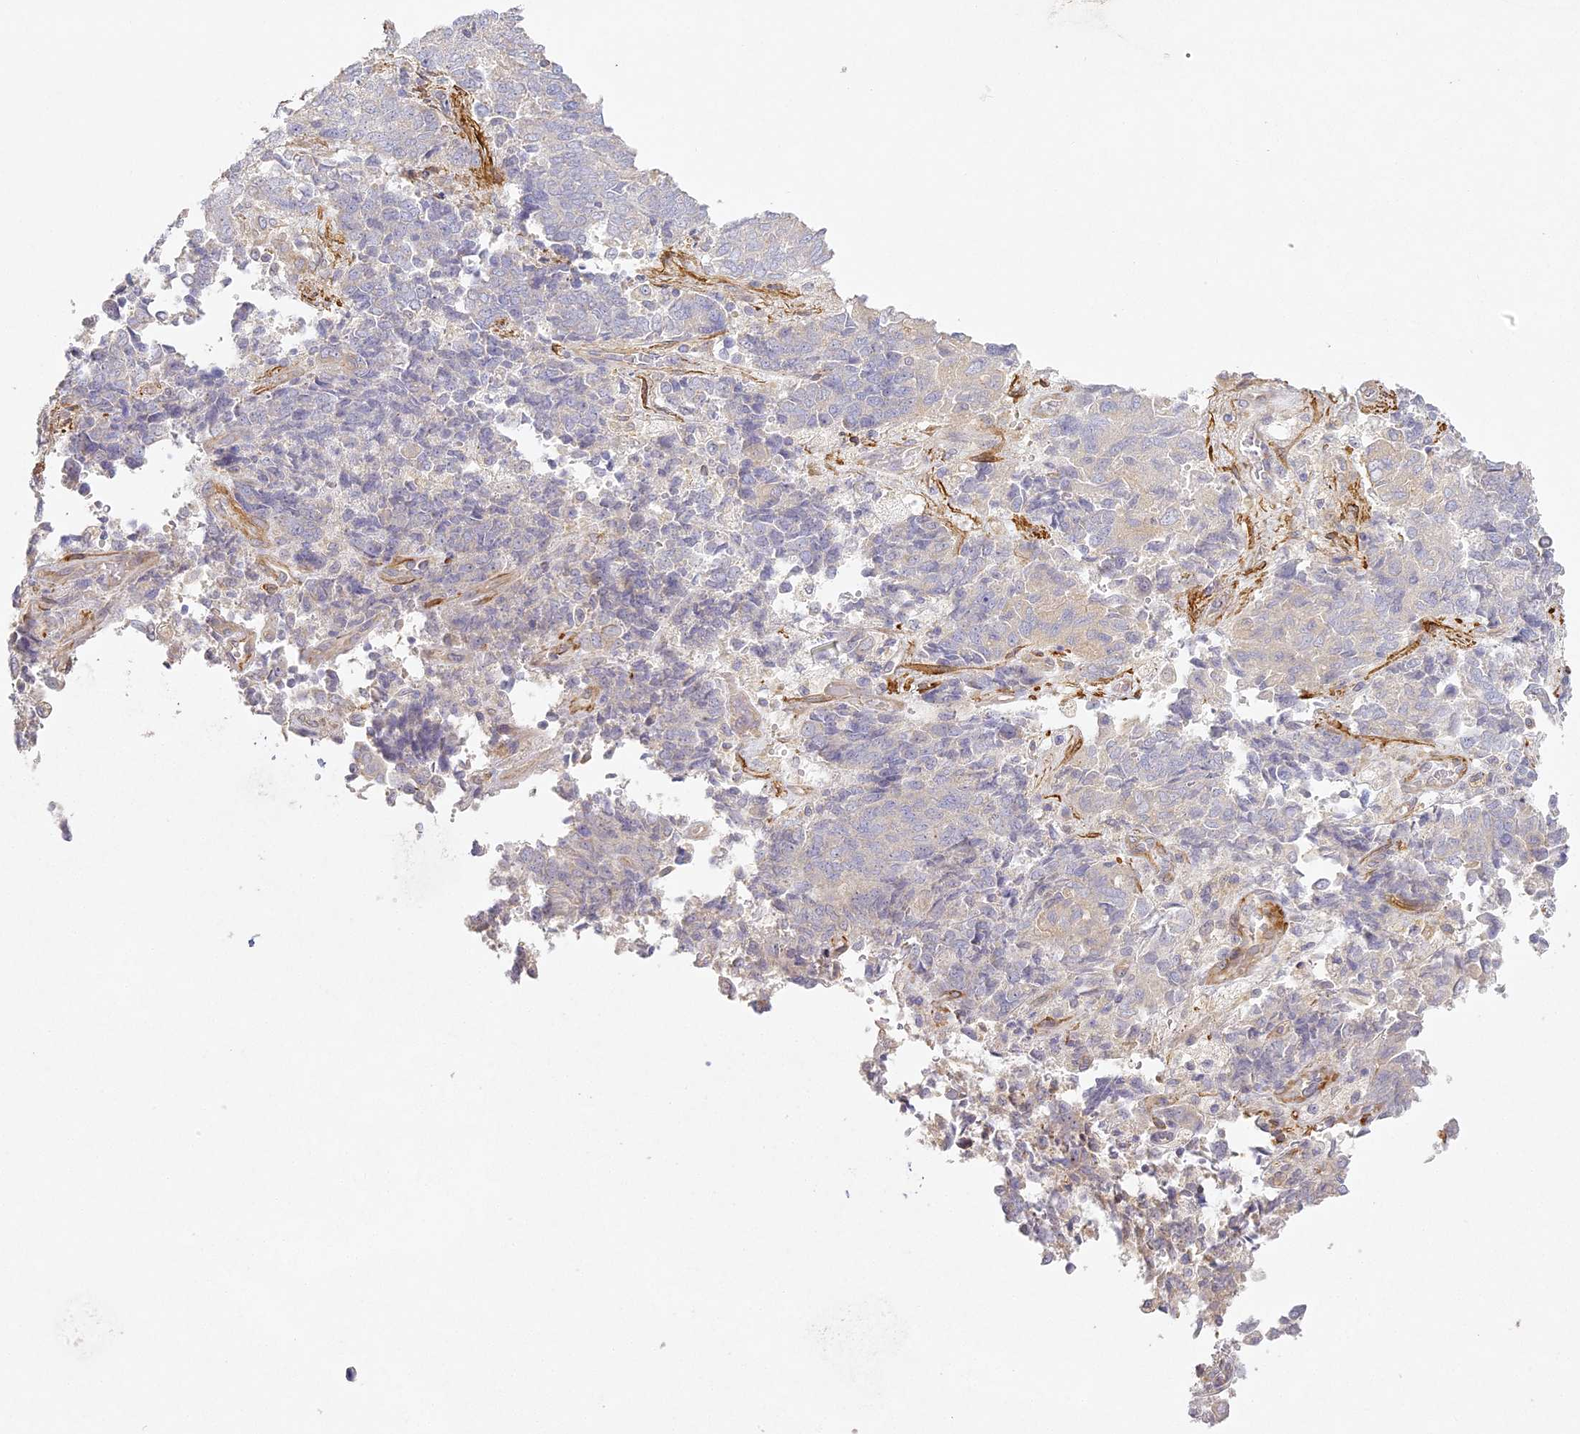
{"staining": {"intensity": "negative", "quantity": "none", "location": "none"}, "tissue": "endometrial cancer", "cell_type": "Tumor cells", "image_type": "cancer", "snomed": [{"axis": "morphology", "description": "Adenocarcinoma, NOS"}, {"axis": "topography", "description": "Endometrium"}], "caption": "Immunohistochemistry image of endometrial cancer stained for a protein (brown), which shows no positivity in tumor cells.", "gene": "MED28", "patient": {"sex": "female", "age": 80}}